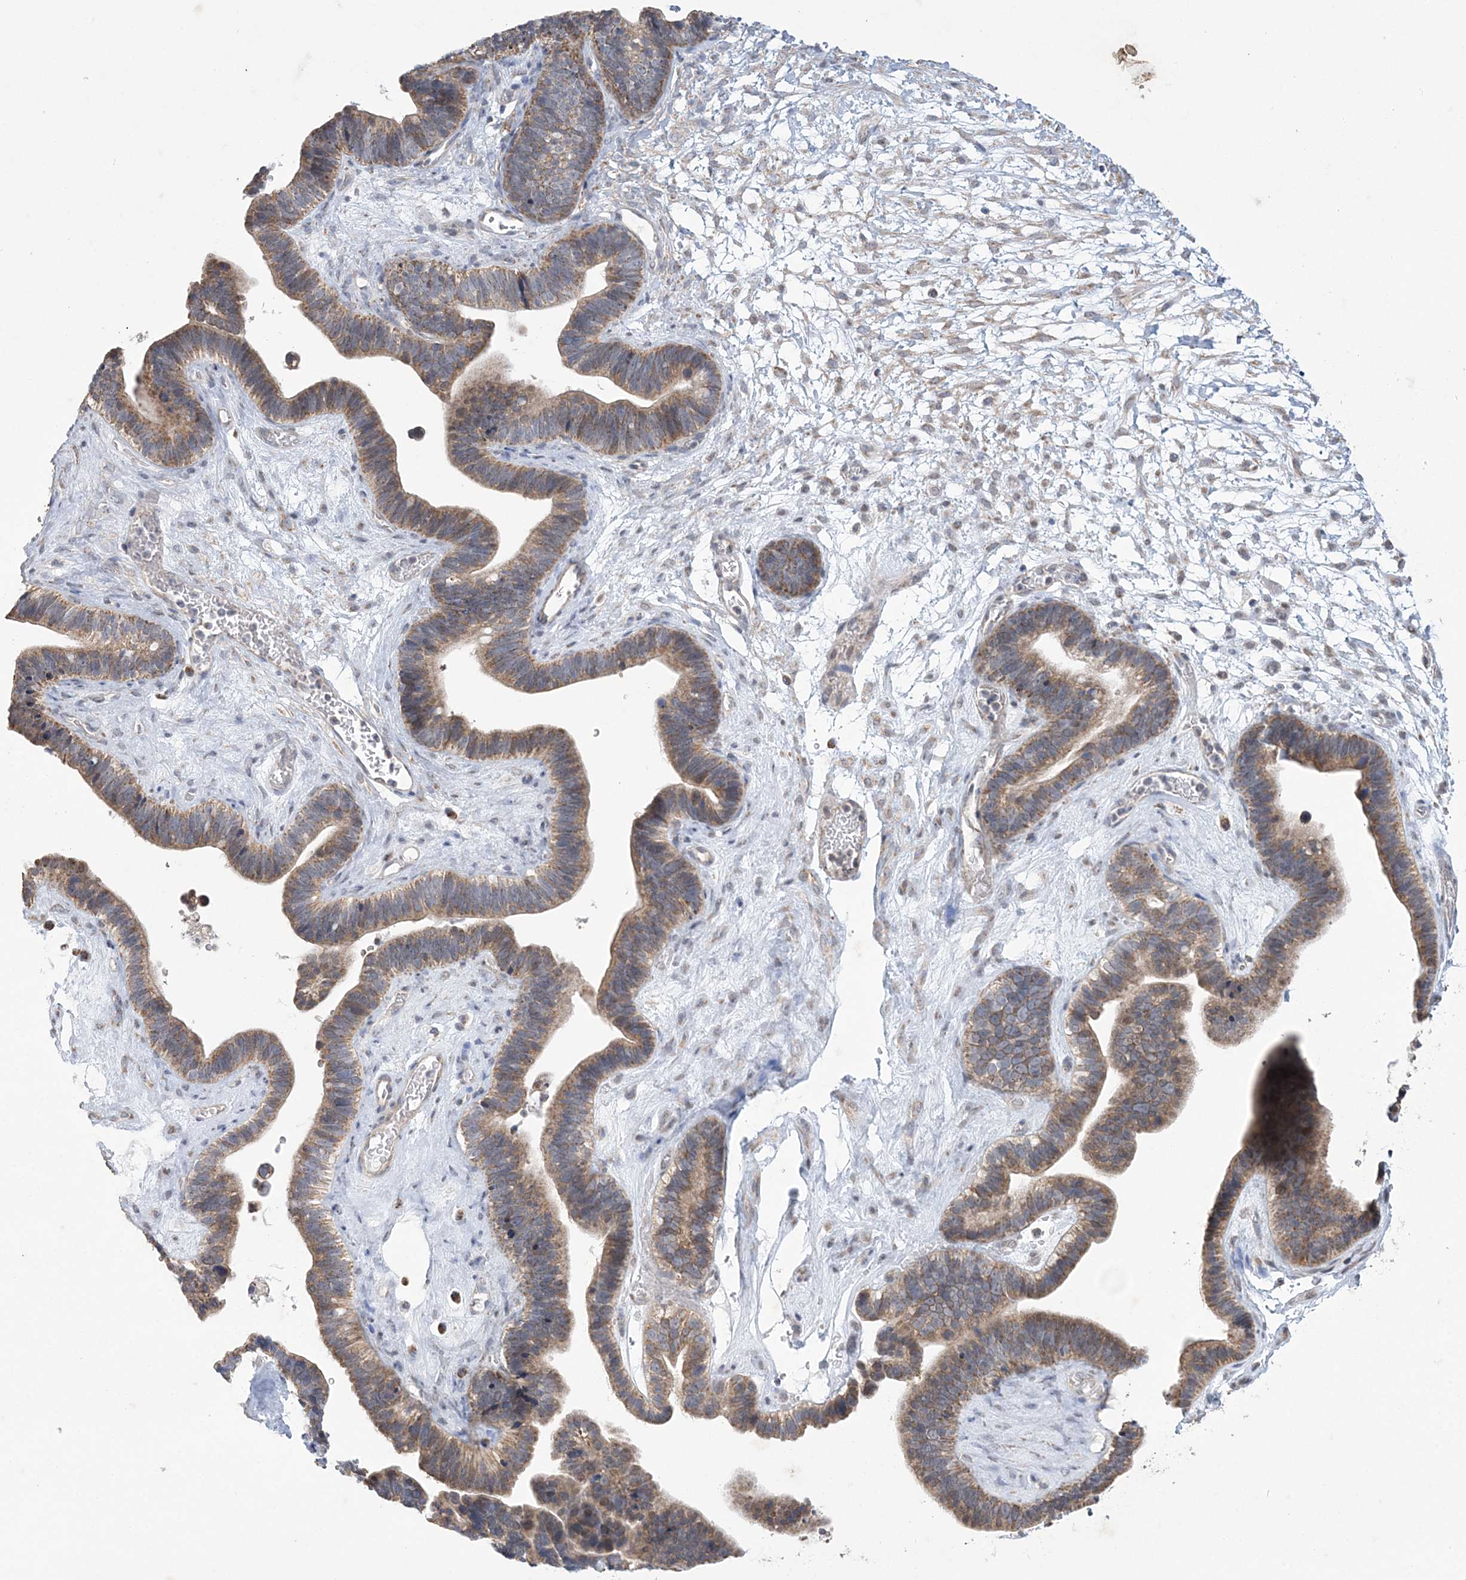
{"staining": {"intensity": "moderate", "quantity": ">75%", "location": "cytoplasmic/membranous"}, "tissue": "ovarian cancer", "cell_type": "Tumor cells", "image_type": "cancer", "snomed": [{"axis": "morphology", "description": "Cystadenocarcinoma, serous, NOS"}, {"axis": "topography", "description": "Ovary"}], "caption": "Human serous cystadenocarcinoma (ovarian) stained for a protein (brown) displays moderate cytoplasmic/membranous positive positivity in about >75% of tumor cells.", "gene": "SLX9", "patient": {"sex": "female", "age": 56}}